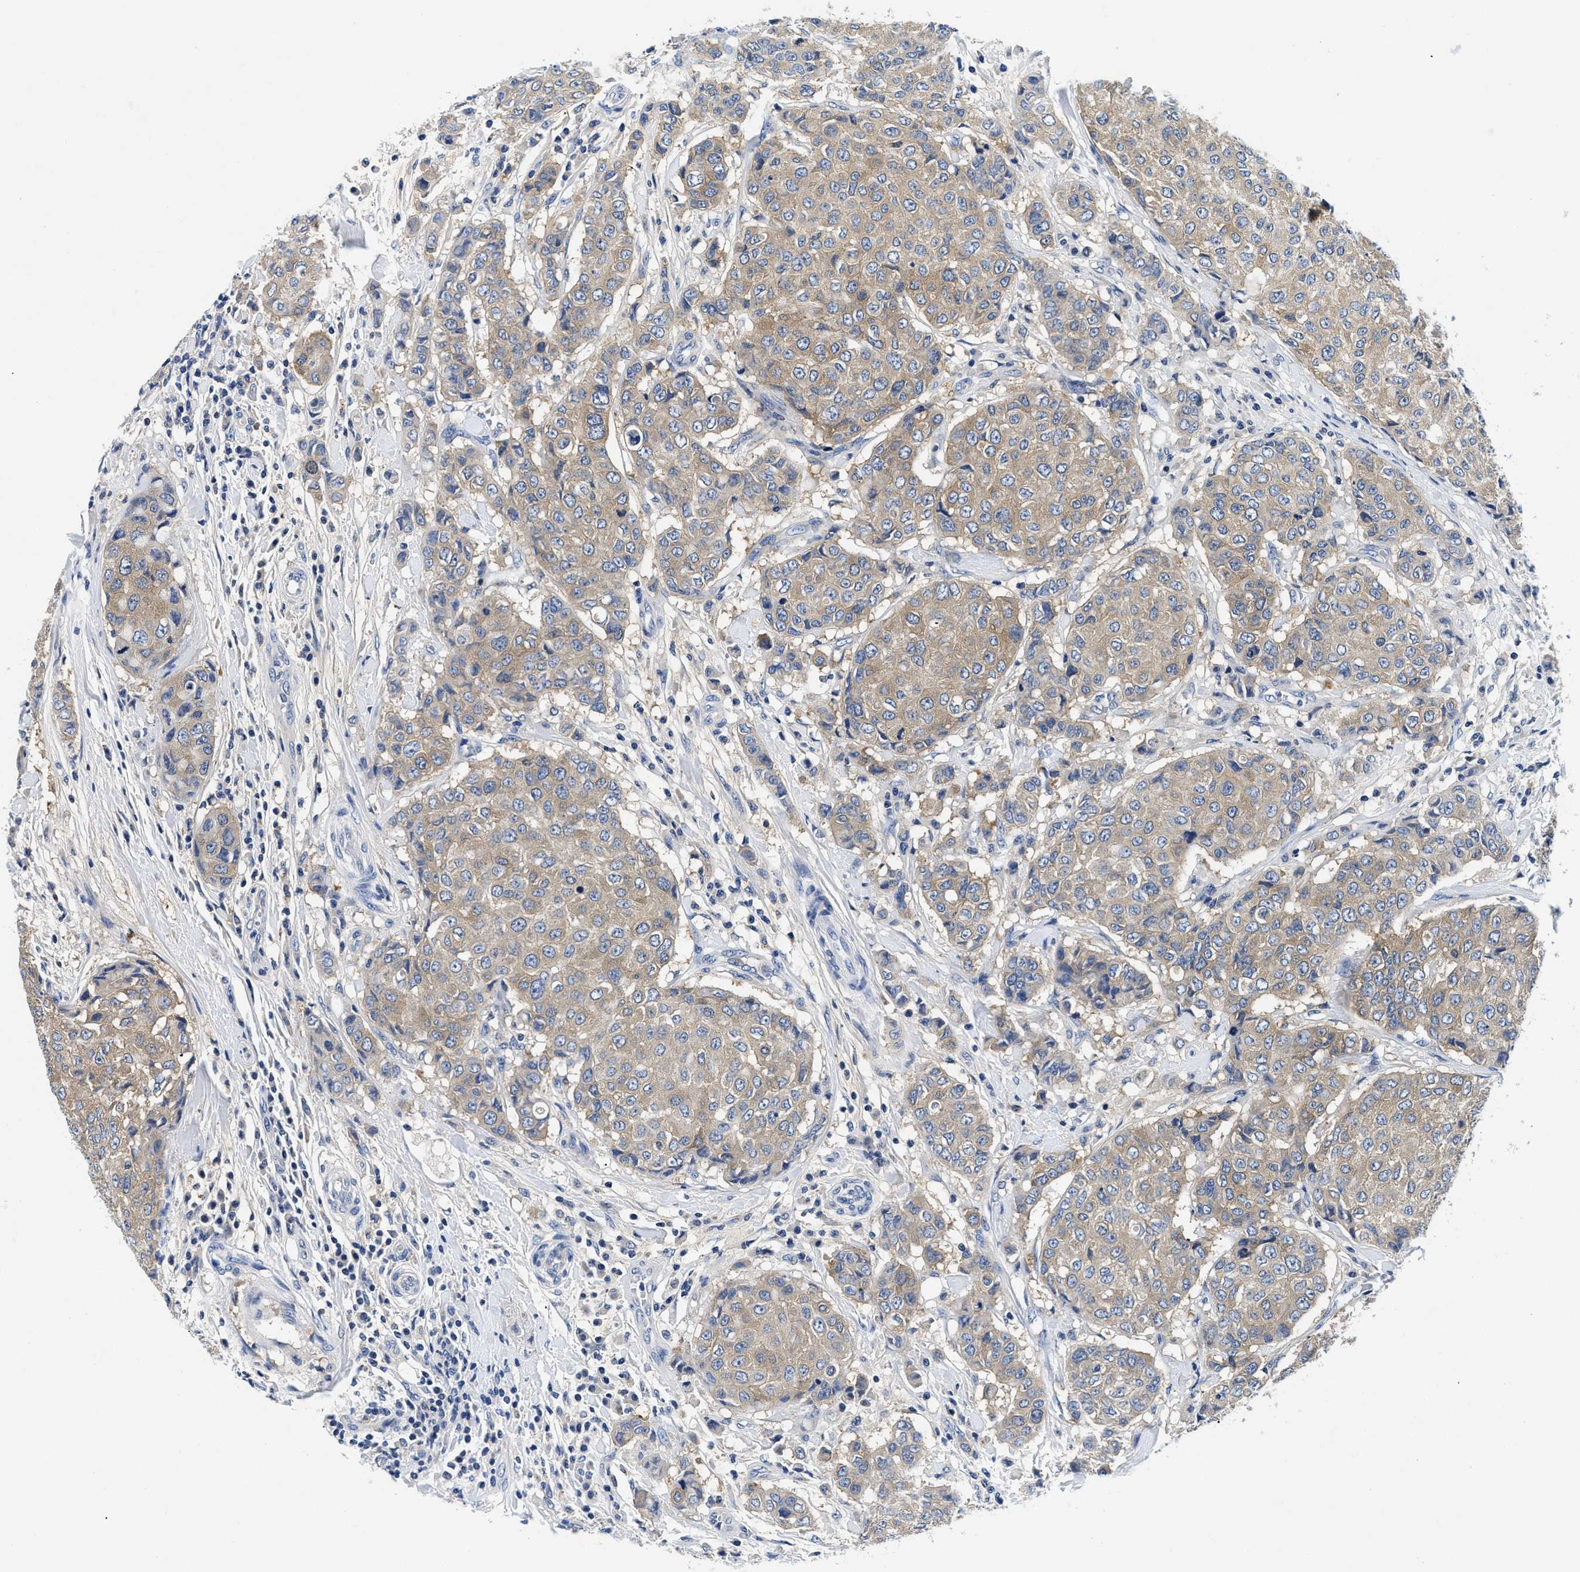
{"staining": {"intensity": "weak", "quantity": ">75%", "location": "cytoplasmic/membranous"}, "tissue": "breast cancer", "cell_type": "Tumor cells", "image_type": "cancer", "snomed": [{"axis": "morphology", "description": "Duct carcinoma"}, {"axis": "topography", "description": "Breast"}], "caption": "Immunohistochemistry (IHC) (DAB) staining of human breast cancer shows weak cytoplasmic/membranous protein expression in about >75% of tumor cells.", "gene": "MEA1", "patient": {"sex": "female", "age": 27}}